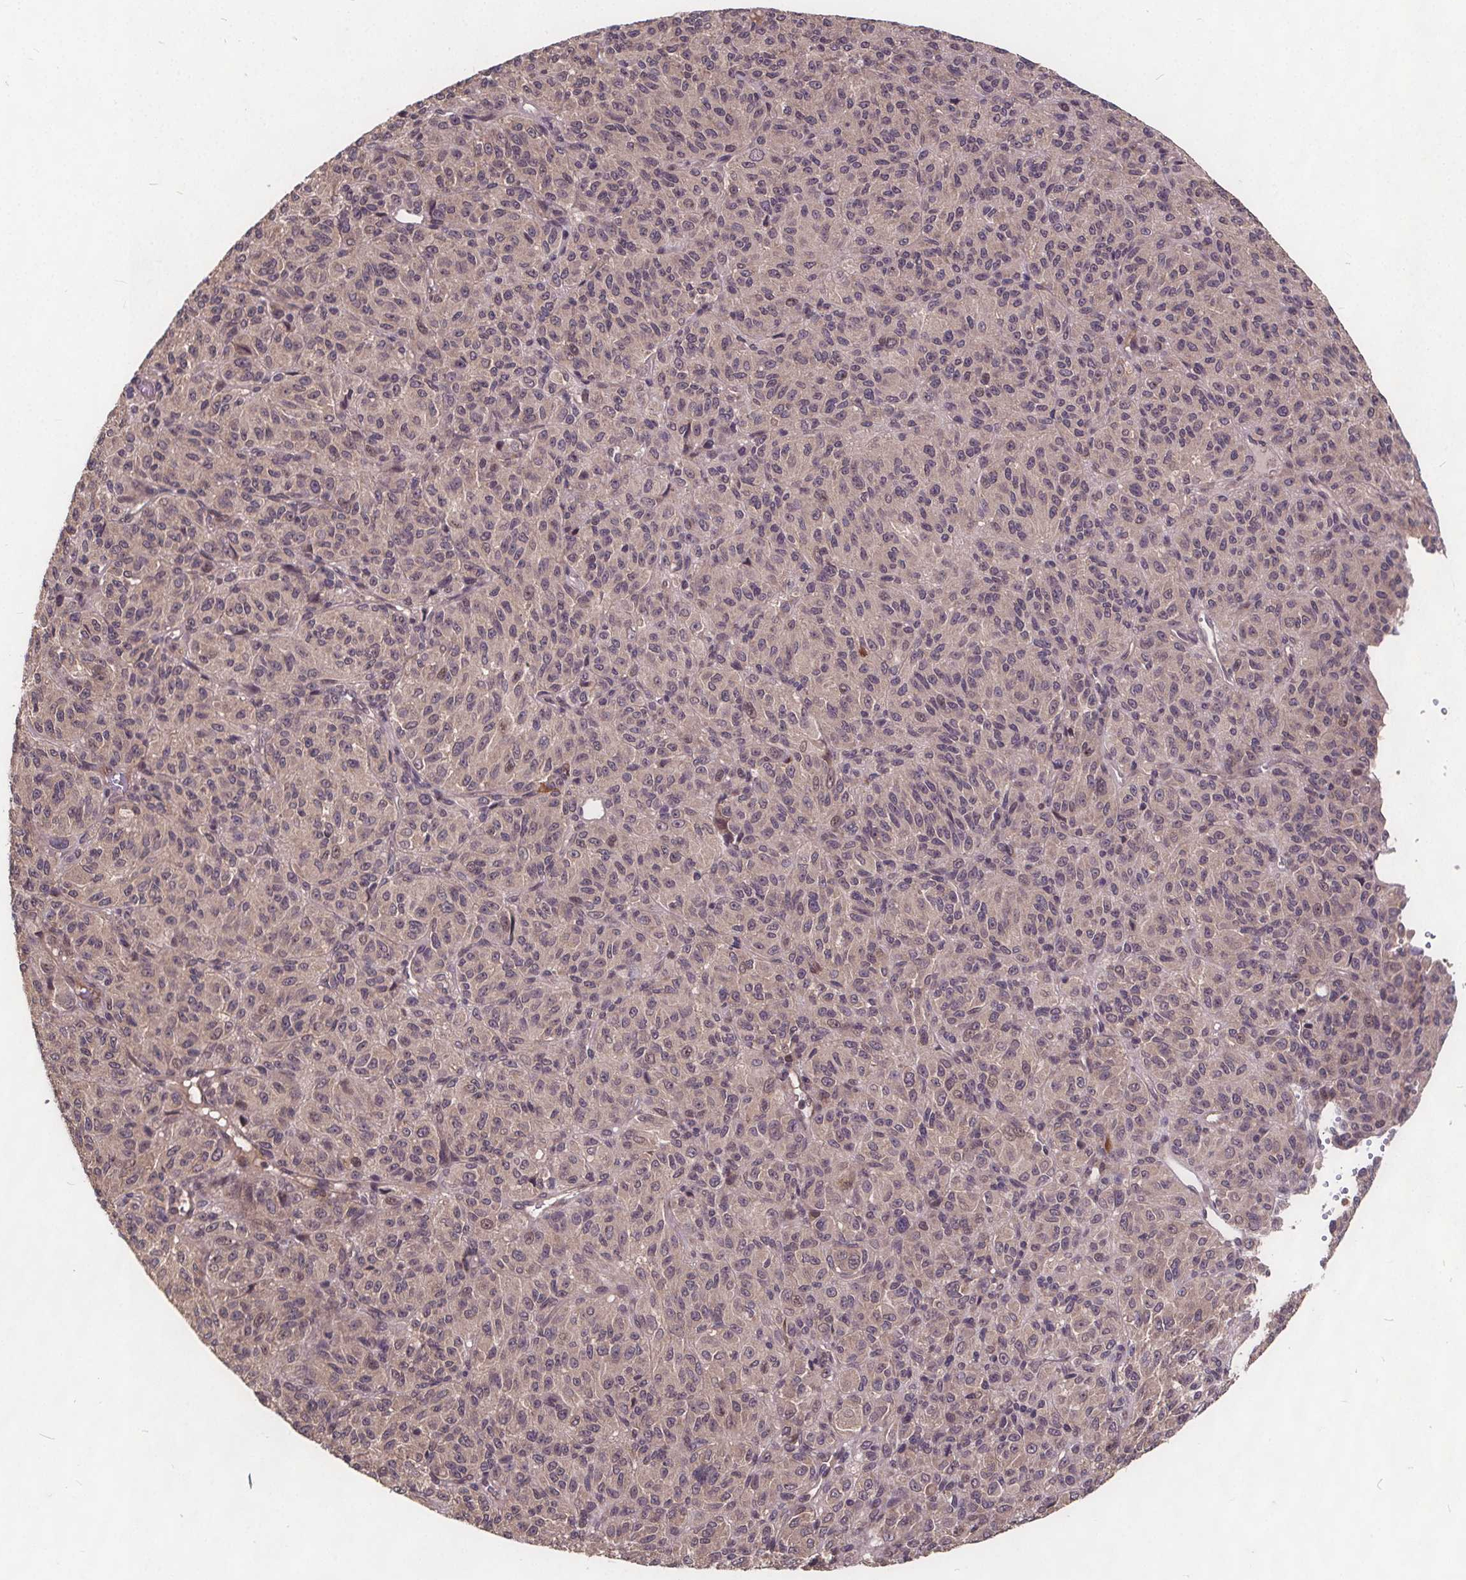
{"staining": {"intensity": "negative", "quantity": "none", "location": "none"}, "tissue": "melanoma", "cell_type": "Tumor cells", "image_type": "cancer", "snomed": [{"axis": "morphology", "description": "Malignant melanoma, Metastatic site"}, {"axis": "topography", "description": "Brain"}], "caption": "Protein analysis of malignant melanoma (metastatic site) exhibits no significant staining in tumor cells.", "gene": "USP9X", "patient": {"sex": "female", "age": 56}}